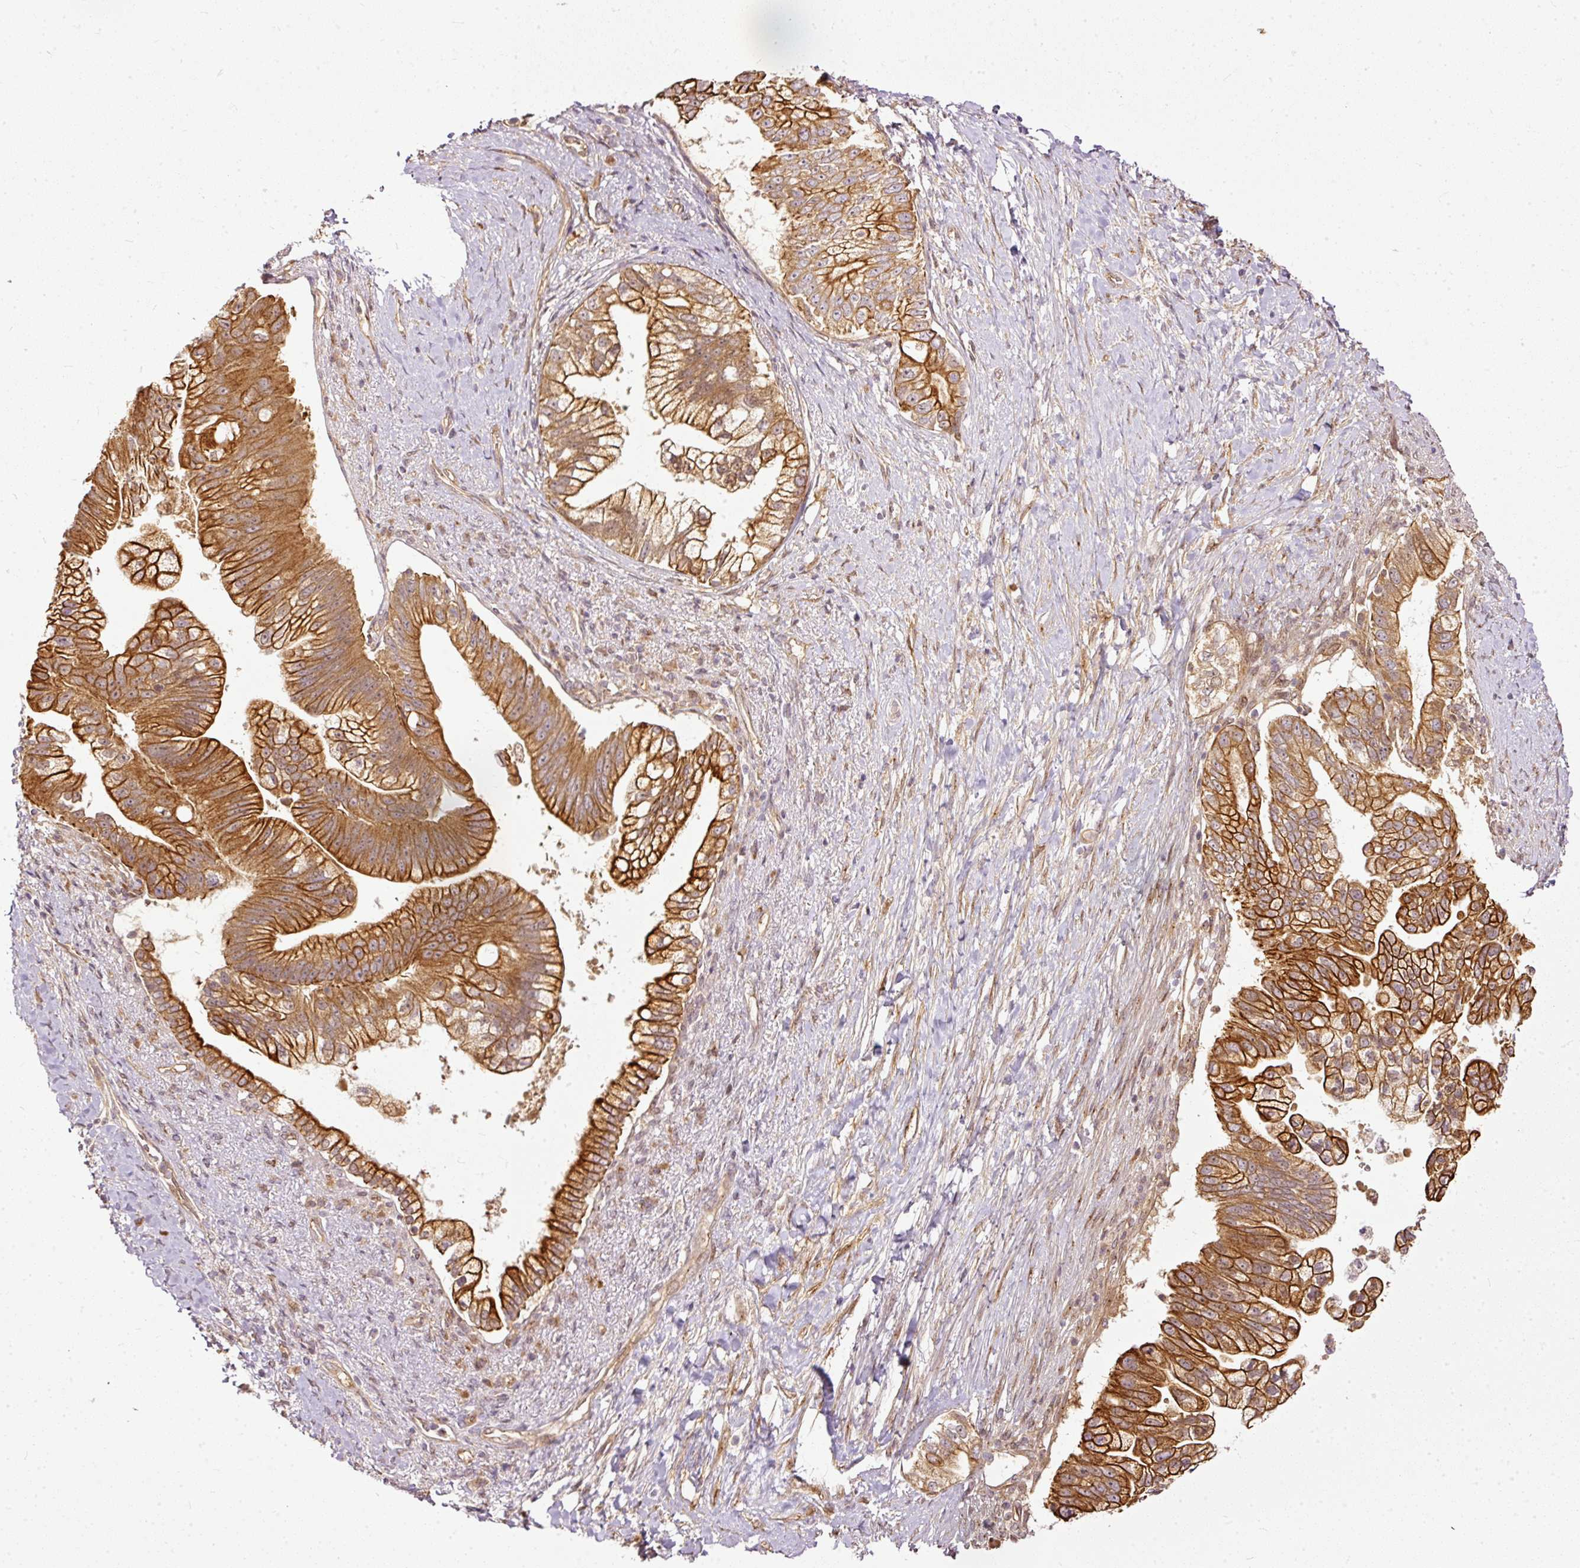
{"staining": {"intensity": "strong", "quantity": ">75%", "location": "cytoplasmic/membranous"}, "tissue": "pancreatic cancer", "cell_type": "Tumor cells", "image_type": "cancer", "snomed": [{"axis": "morphology", "description": "Adenocarcinoma, NOS"}, {"axis": "topography", "description": "Pancreas"}], "caption": "An IHC photomicrograph of tumor tissue is shown. Protein staining in brown shows strong cytoplasmic/membranous positivity in adenocarcinoma (pancreatic) within tumor cells.", "gene": "MIF4GD", "patient": {"sex": "male", "age": 70}}